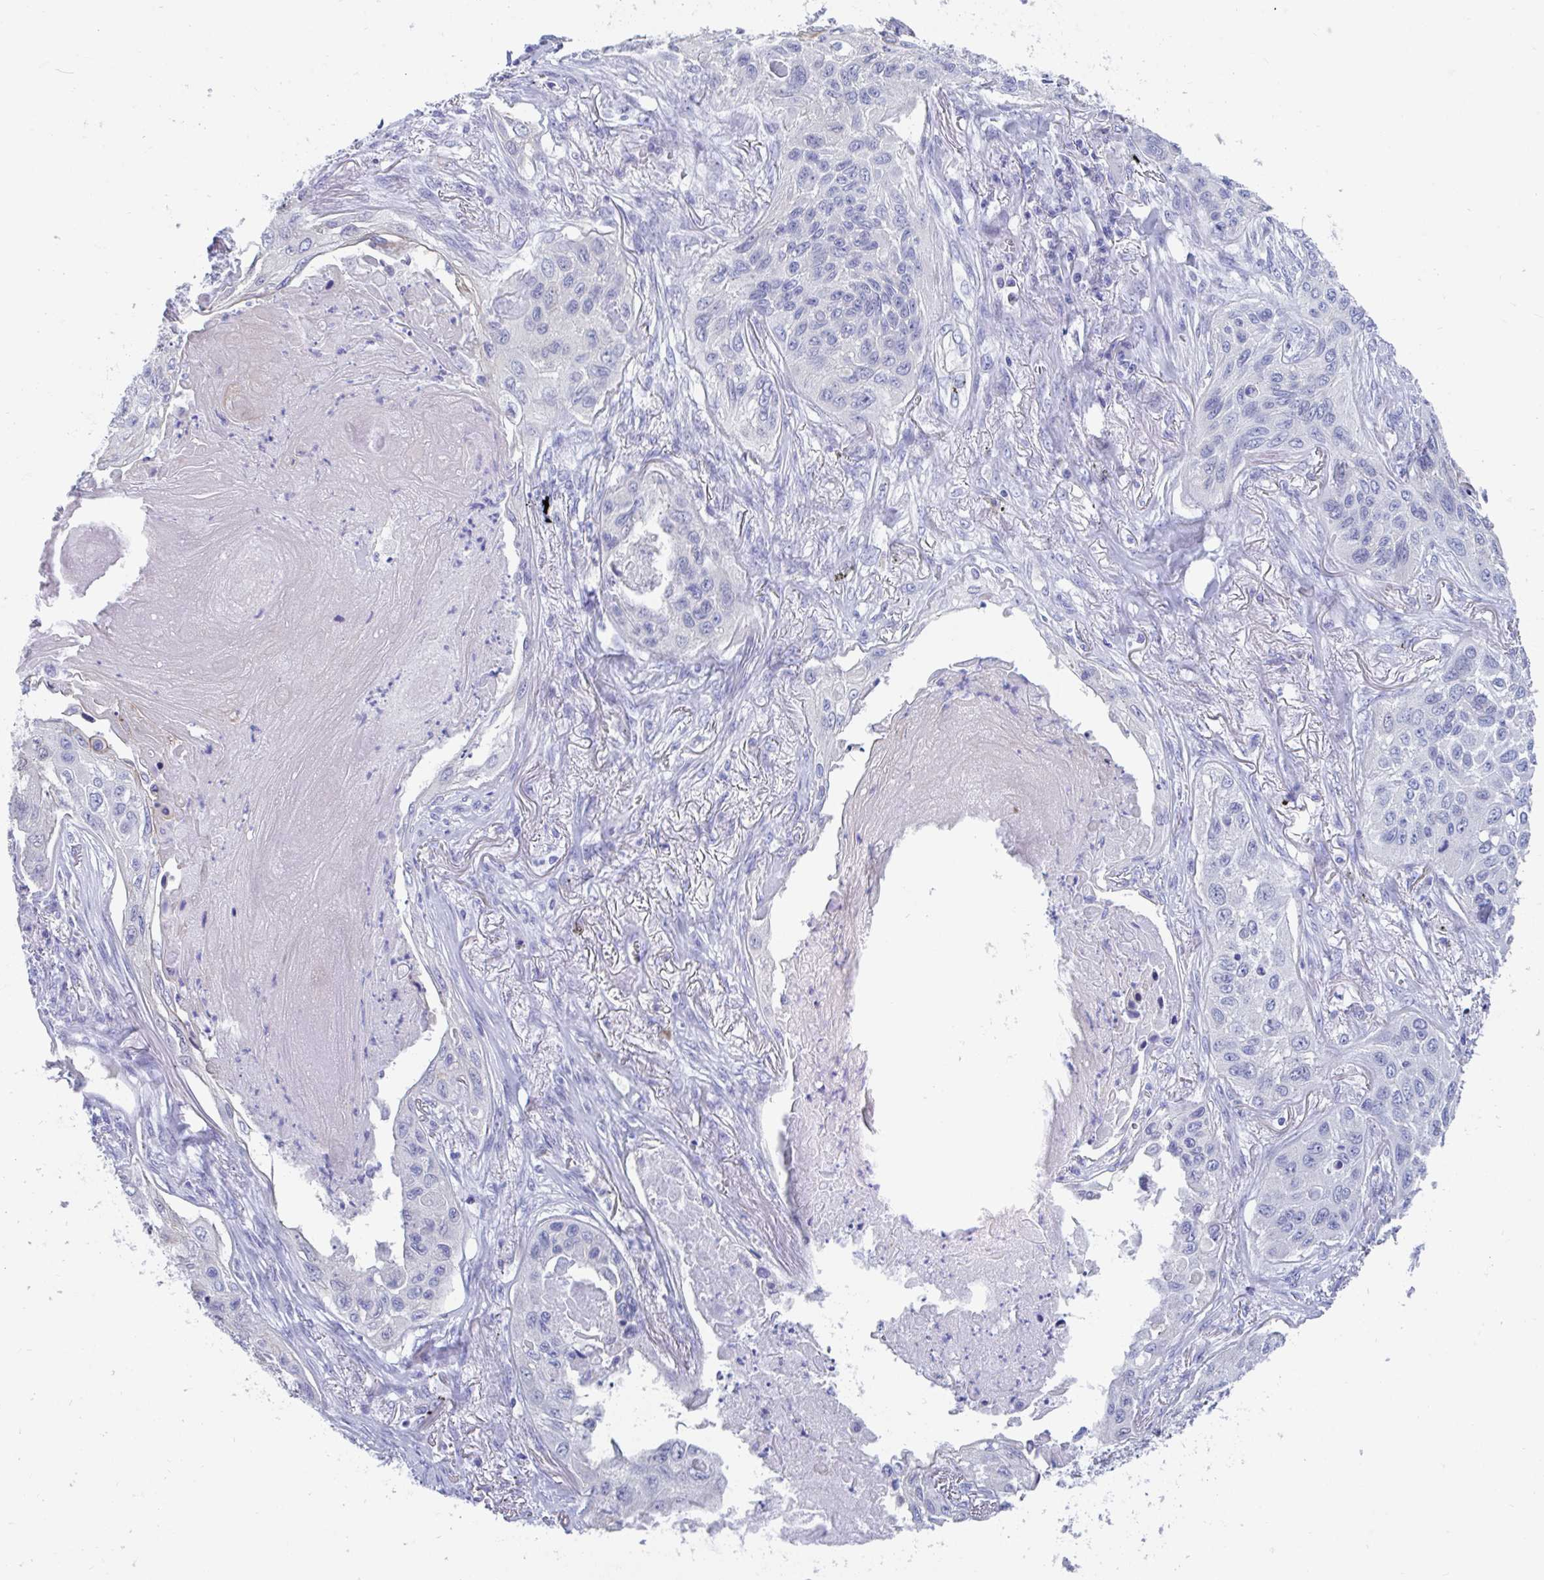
{"staining": {"intensity": "negative", "quantity": "none", "location": "none"}, "tissue": "lung cancer", "cell_type": "Tumor cells", "image_type": "cancer", "snomed": [{"axis": "morphology", "description": "Squamous cell carcinoma, NOS"}, {"axis": "topography", "description": "Lung"}], "caption": "Immunohistochemical staining of lung cancer shows no significant expression in tumor cells.", "gene": "TTC30B", "patient": {"sex": "male", "age": 75}}